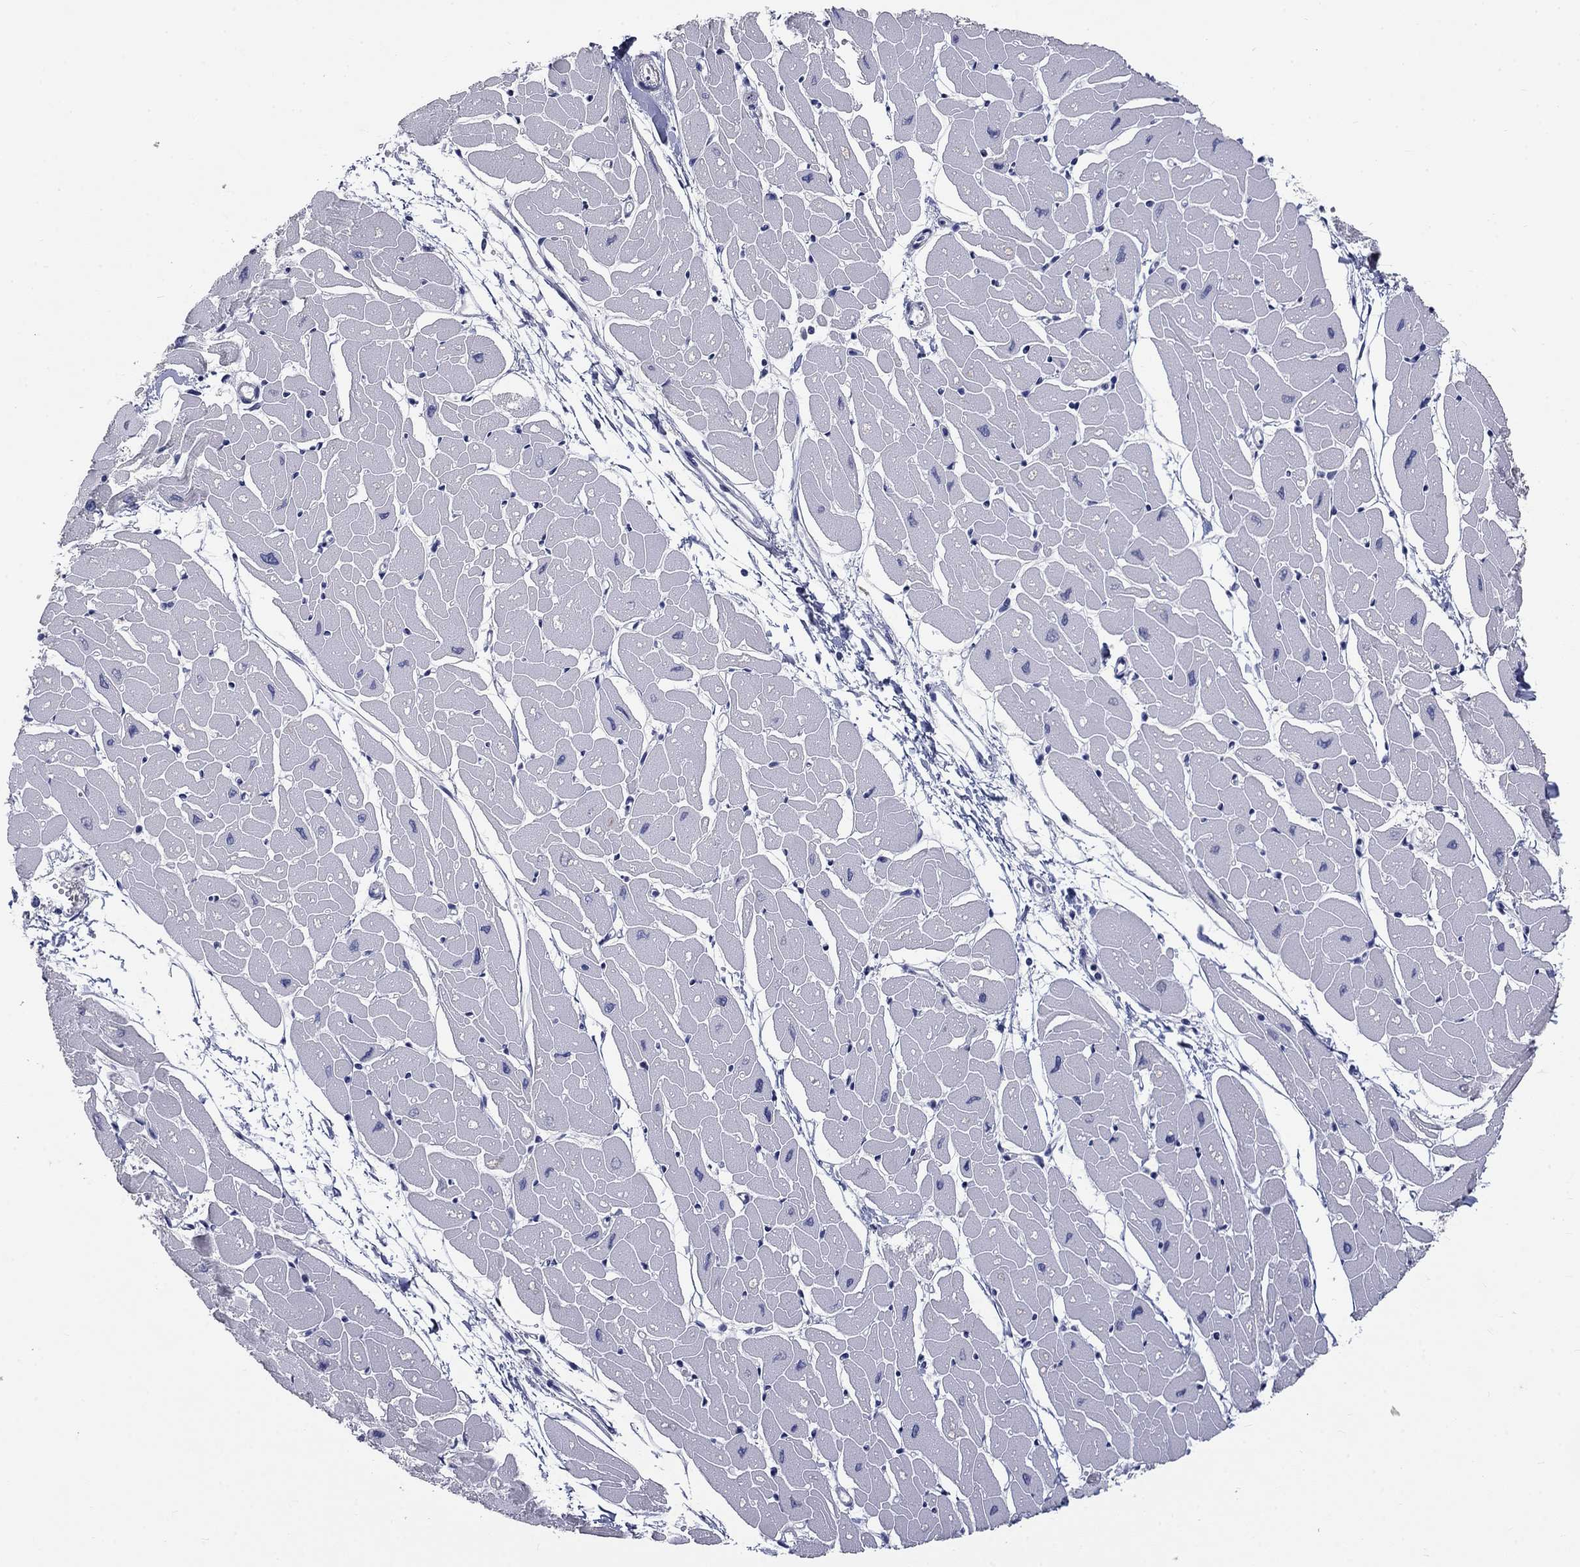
{"staining": {"intensity": "negative", "quantity": "none", "location": "none"}, "tissue": "heart muscle", "cell_type": "Cardiomyocytes", "image_type": "normal", "snomed": [{"axis": "morphology", "description": "Normal tissue, NOS"}, {"axis": "topography", "description": "Heart"}], "caption": "DAB (3,3'-diaminobenzidine) immunohistochemical staining of unremarkable heart muscle shows no significant staining in cardiomyocytes. (Stains: DAB (3,3'-diaminobenzidine) immunohistochemistry with hematoxylin counter stain, Microscopy: brightfield microscopy at high magnification).", "gene": "ELAVL4", "patient": {"sex": "male", "age": 57}}